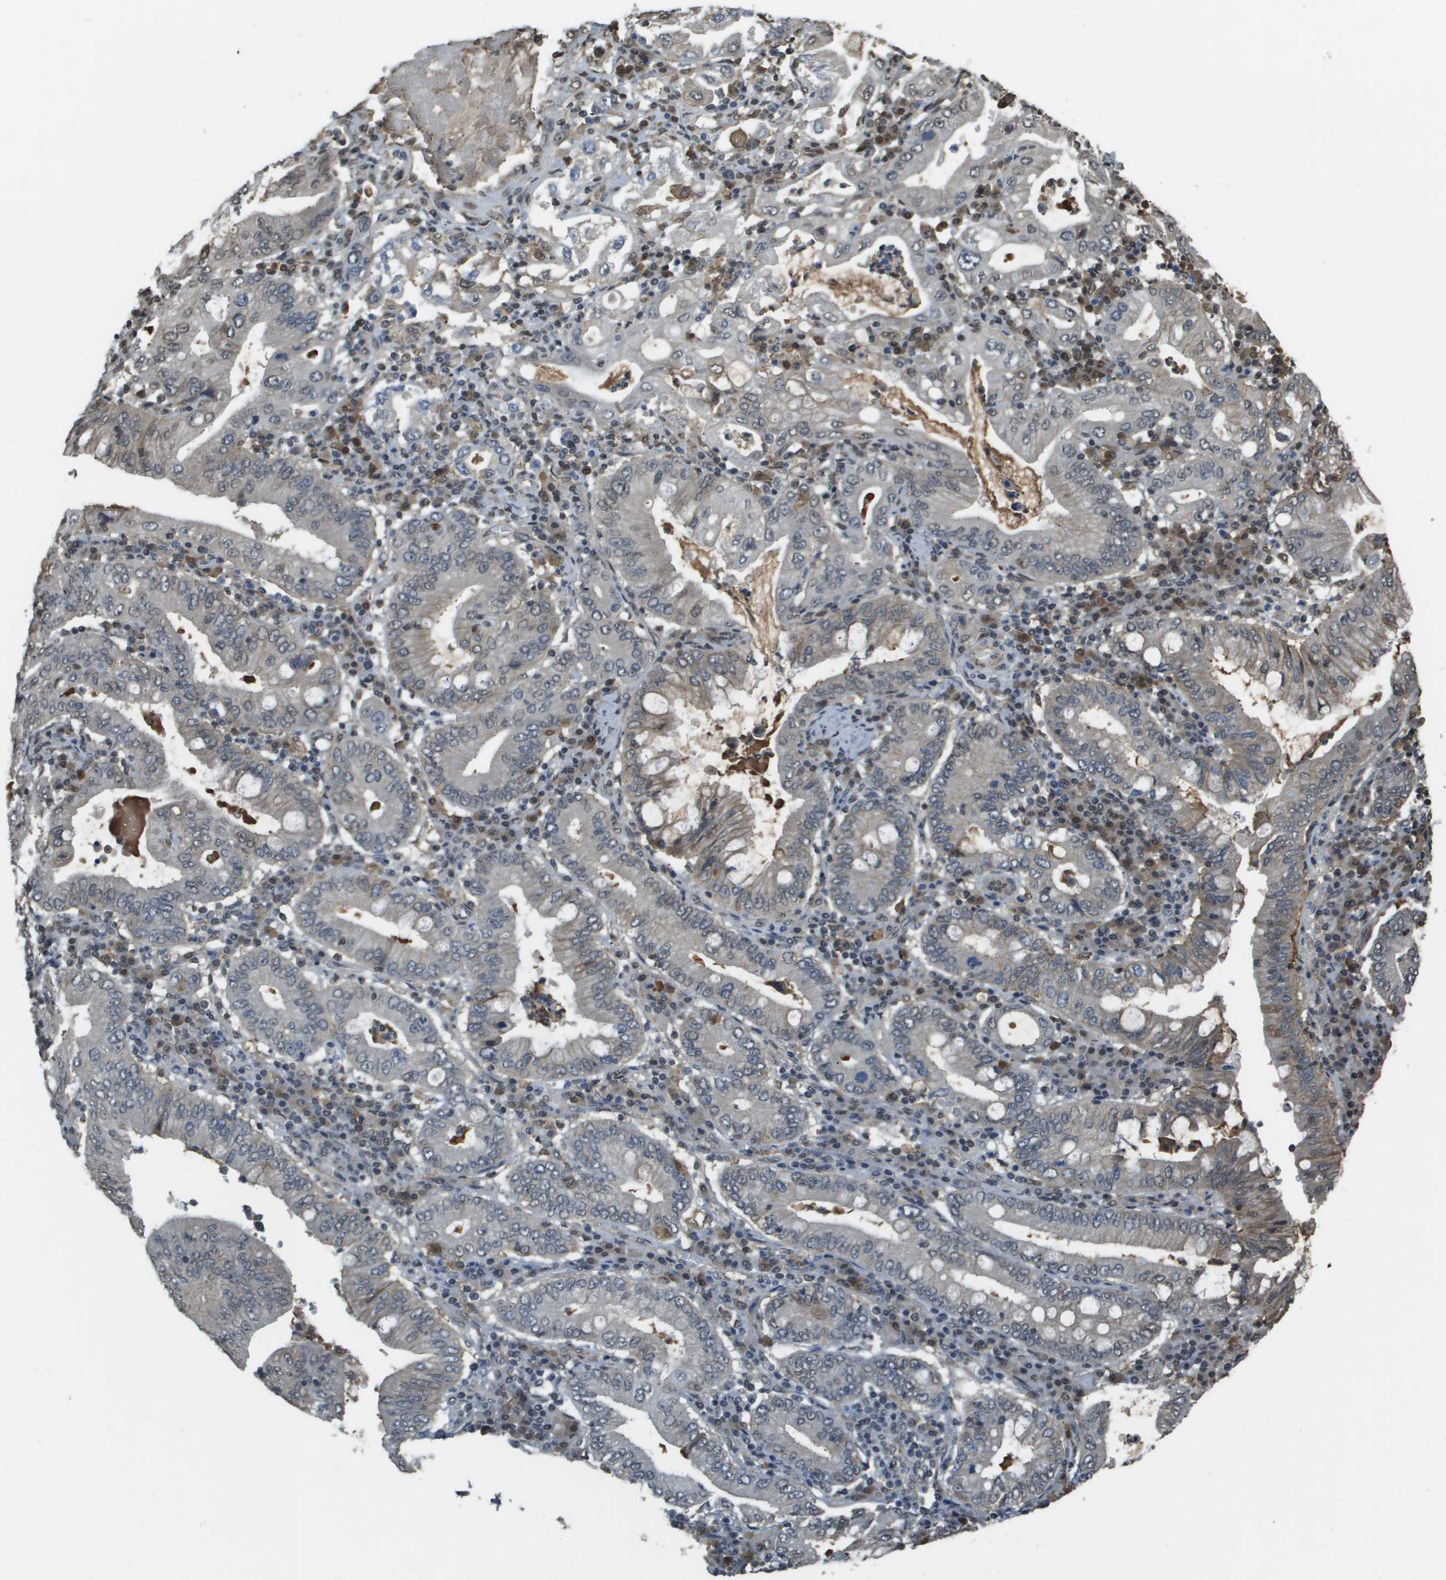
{"staining": {"intensity": "weak", "quantity": "<25%", "location": "cytoplasmic/membranous"}, "tissue": "stomach cancer", "cell_type": "Tumor cells", "image_type": "cancer", "snomed": [{"axis": "morphology", "description": "Normal tissue, NOS"}, {"axis": "morphology", "description": "Adenocarcinoma, NOS"}, {"axis": "topography", "description": "Esophagus"}, {"axis": "topography", "description": "Stomach, upper"}, {"axis": "topography", "description": "Peripheral nerve tissue"}], "caption": "Tumor cells show no significant staining in stomach cancer (adenocarcinoma).", "gene": "NDRG2", "patient": {"sex": "male", "age": 62}}